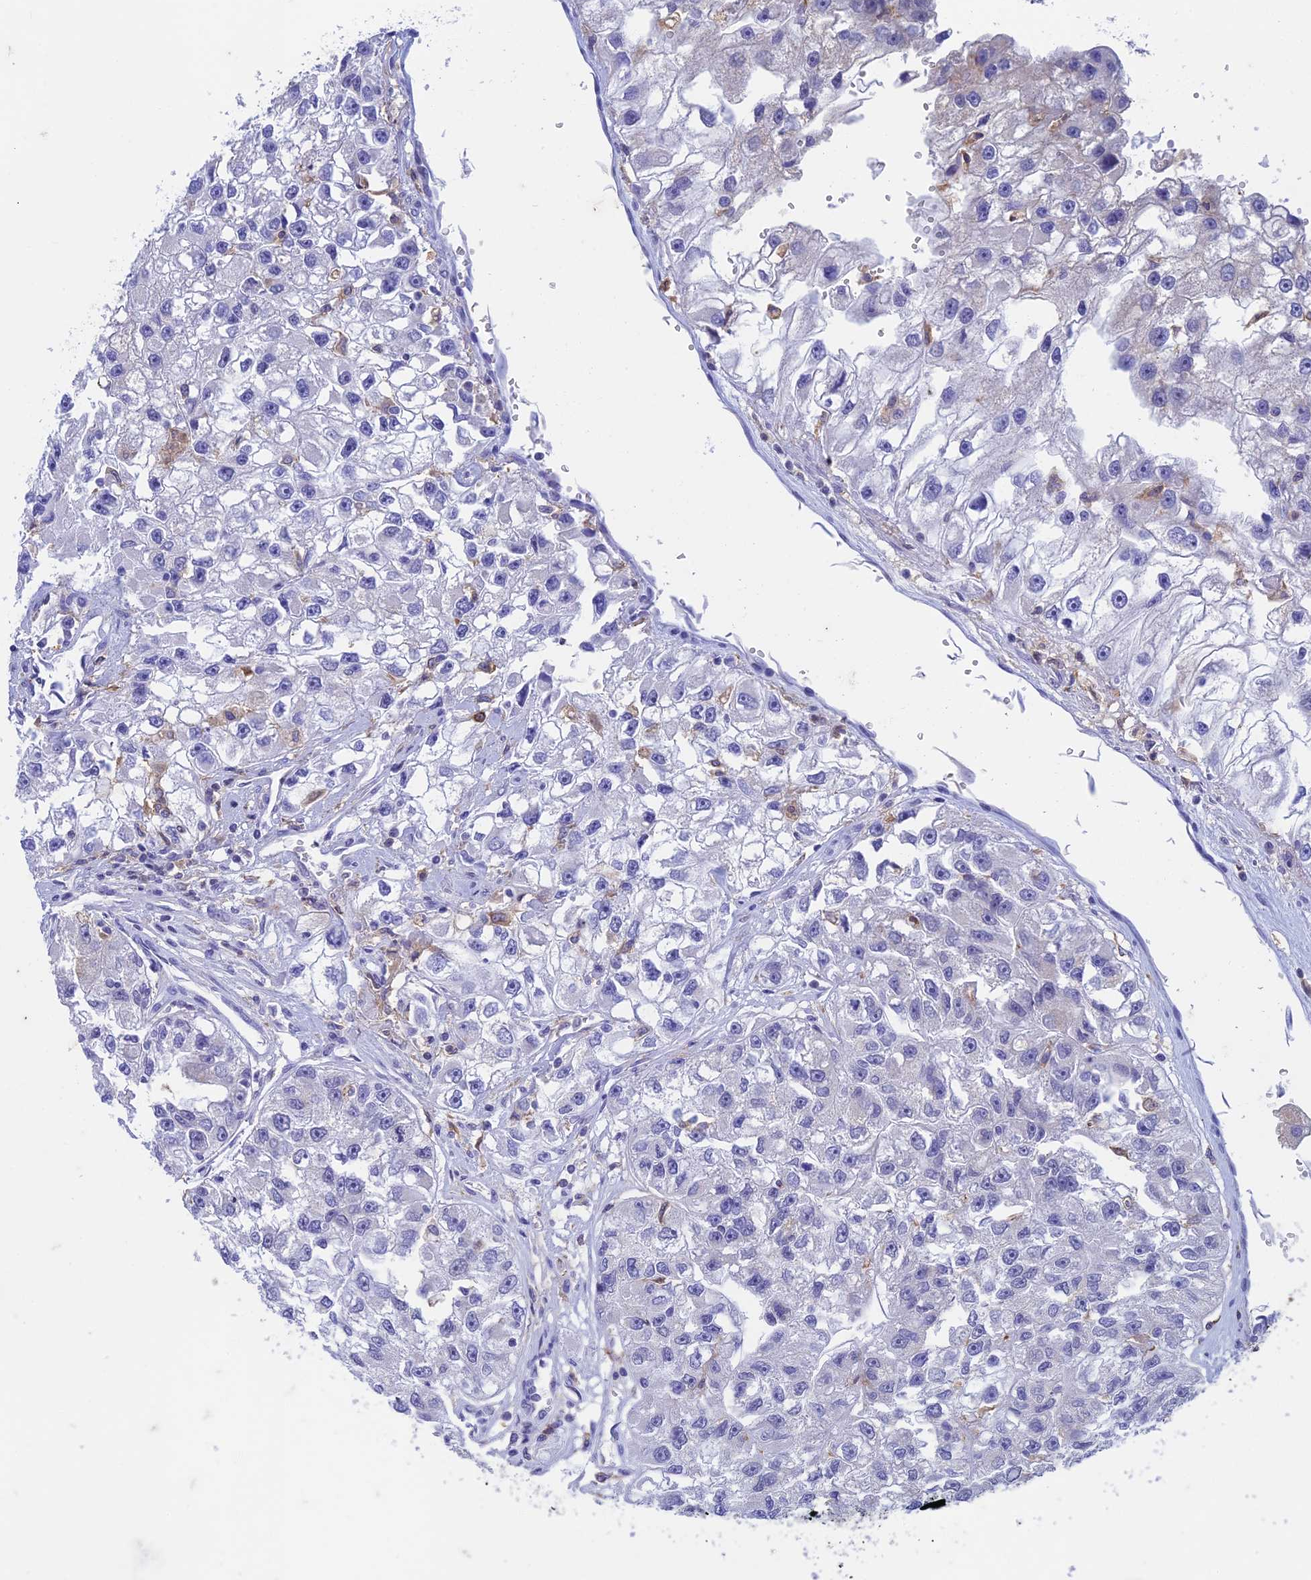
{"staining": {"intensity": "negative", "quantity": "none", "location": "none"}, "tissue": "renal cancer", "cell_type": "Tumor cells", "image_type": "cancer", "snomed": [{"axis": "morphology", "description": "Adenocarcinoma, NOS"}, {"axis": "topography", "description": "Kidney"}], "caption": "This is an IHC image of human renal cancer (adenocarcinoma). There is no positivity in tumor cells.", "gene": "FGF7", "patient": {"sex": "male", "age": 63}}